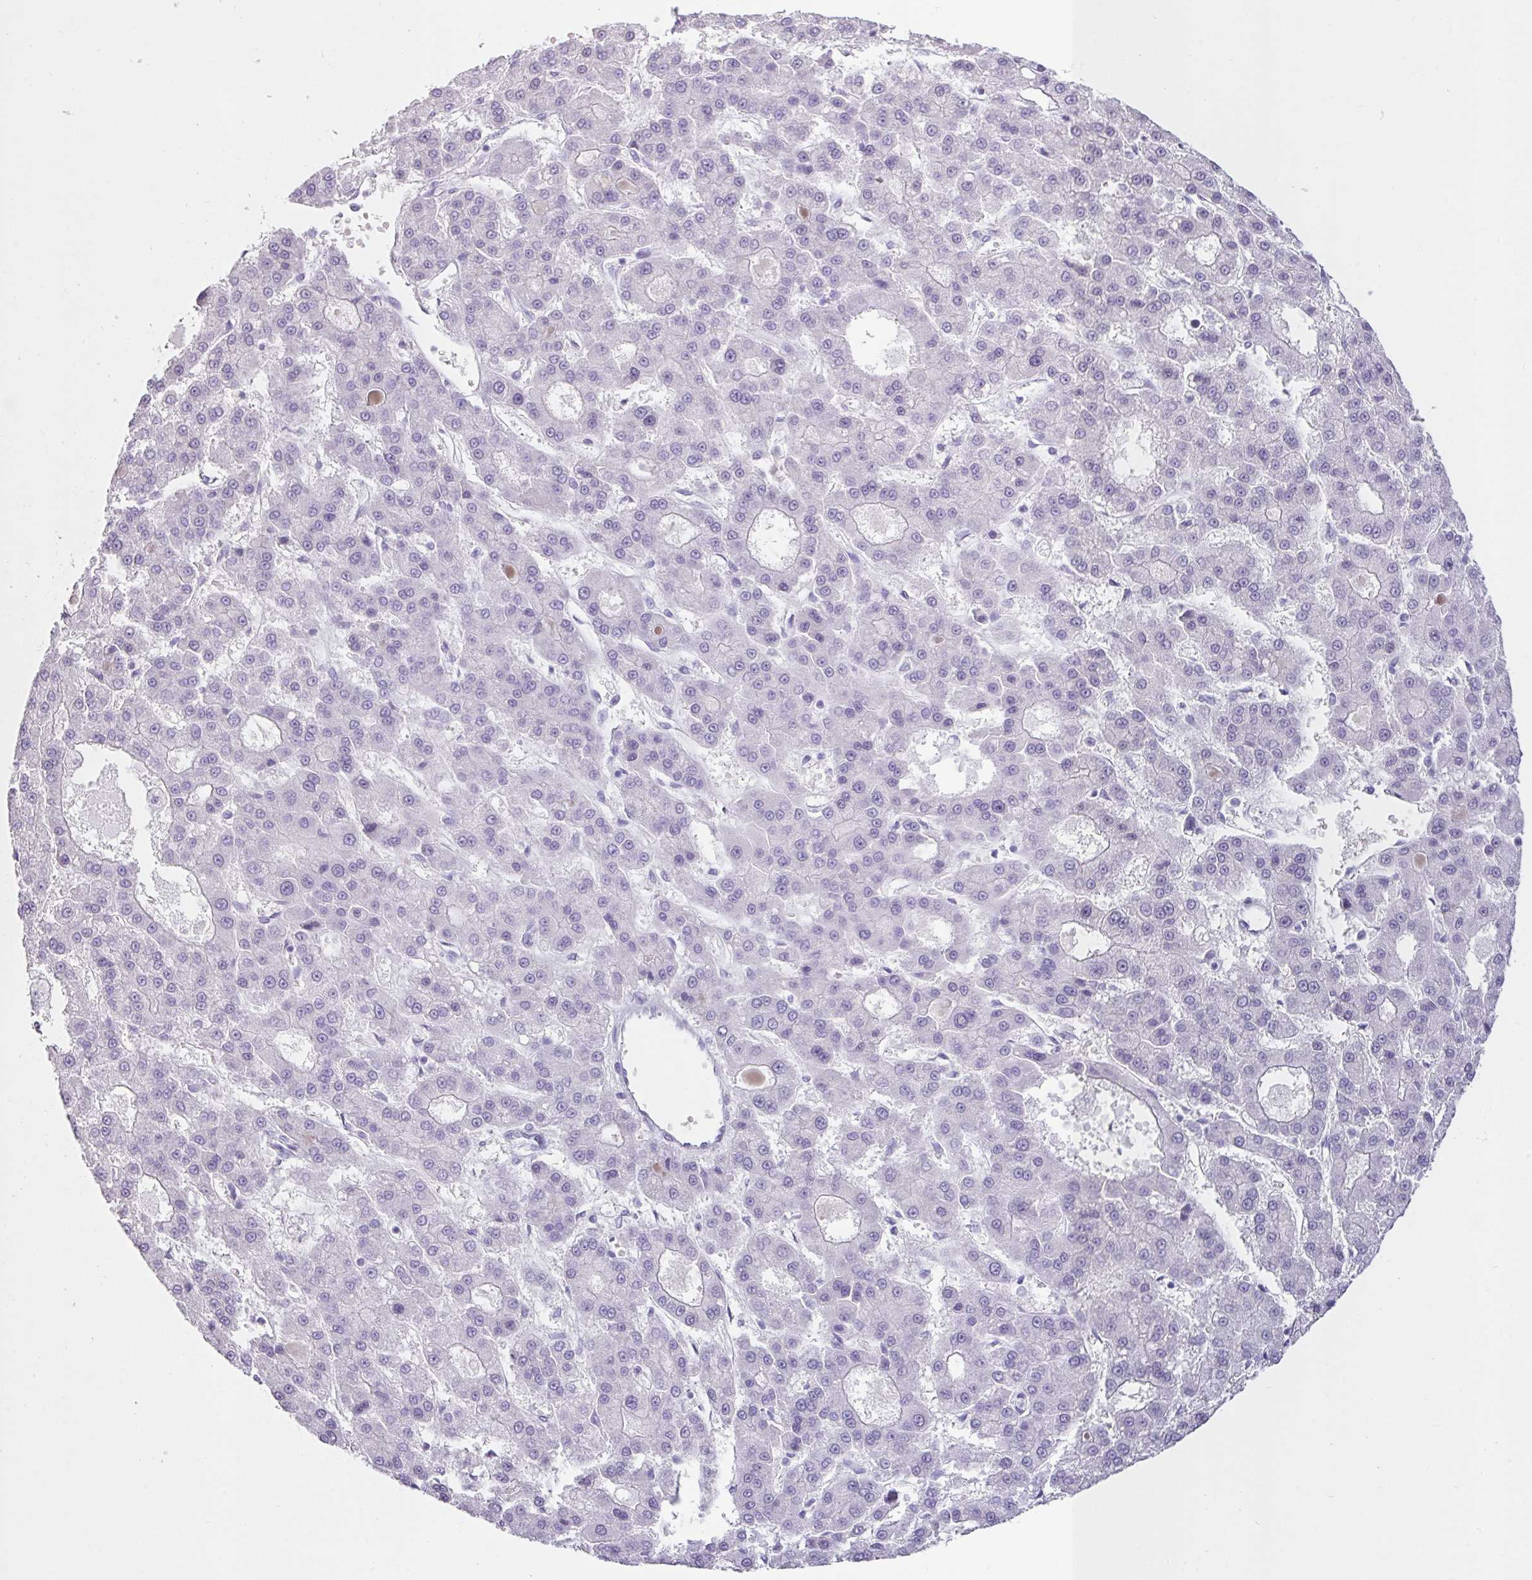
{"staining": {"intensity": "negative", "quantity": "none", "location": "none"}, "tissue": "liver cancer", "cell_type": "Tumor cells", "image_type": "cancer", "snomed": [{"axis": "morphology", "description": "Carcinoma, Hepatocellular, NOS"}, {"axis": "topography", "description": "Liver"}], "caption": "This is a photomicrograph of immunohistochemistry (IHC) staining of hepatocellular carcinoma (liver), which shows no positivity in tumor cells.", "gene": "VCY1B", "patient": {"sex": "male", "age": 70}}